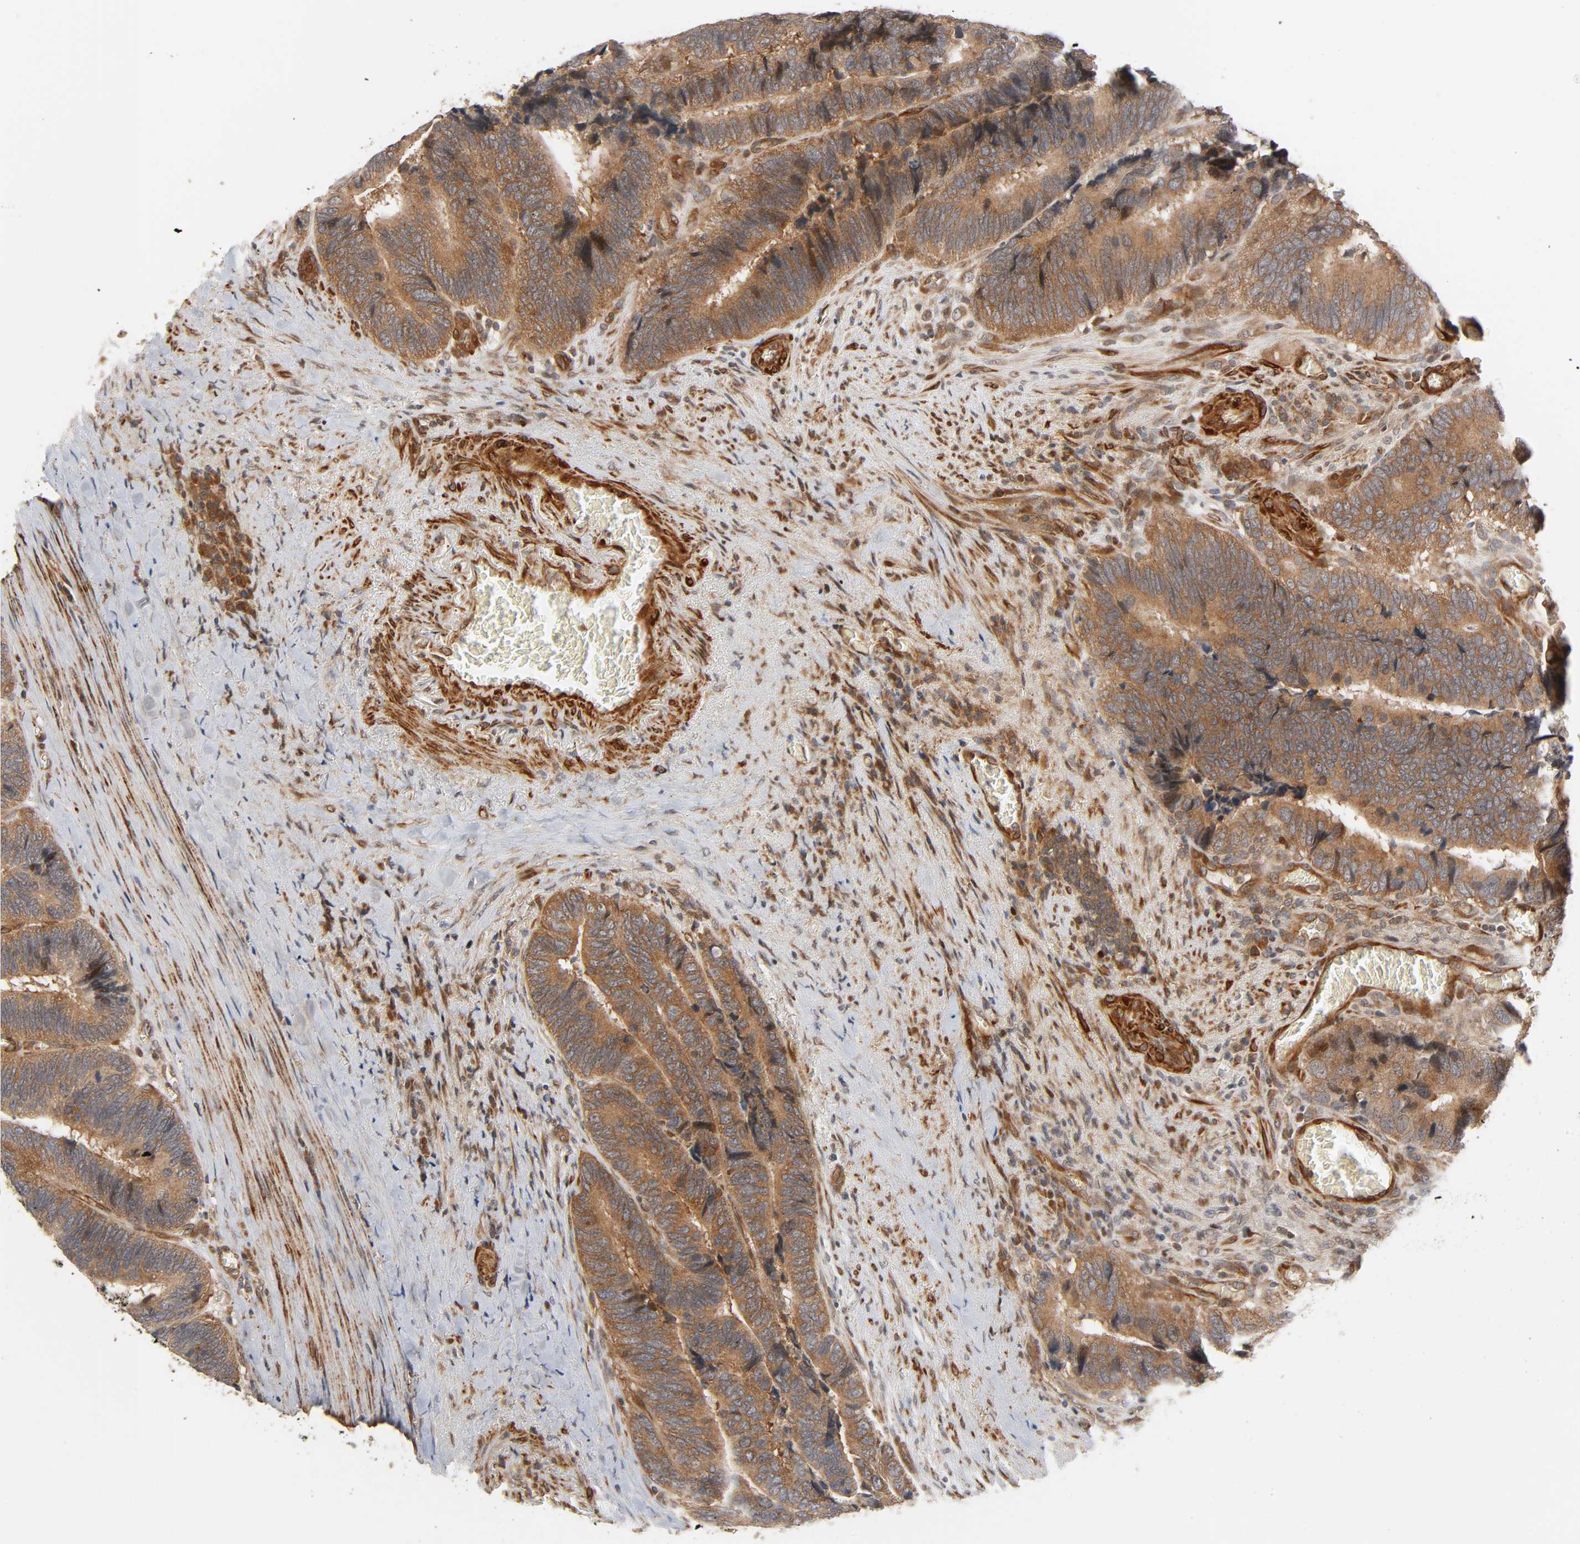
{"staining": {"intensity": "moderate", "quantity": ">75%", "location": "cytoplasmic/membranous"}, "tissue": "colorectal cancer", "cell_type": "Tumor cells", "image_type": "cancer", "snomed": [{"axis": "morphology", "description": "Adenocarcinoma, NOS"}, {"axis": "topography", "description": "Colon"}], "caption": "Protein expression analysis of colorectal cancer (adenocarcinoma) displays moderate cytoplasmic/membranous positivity in approximately >75% of tumor cells.", "gene": "NEMF", "patient": {"sex": "male", "age": 72}}